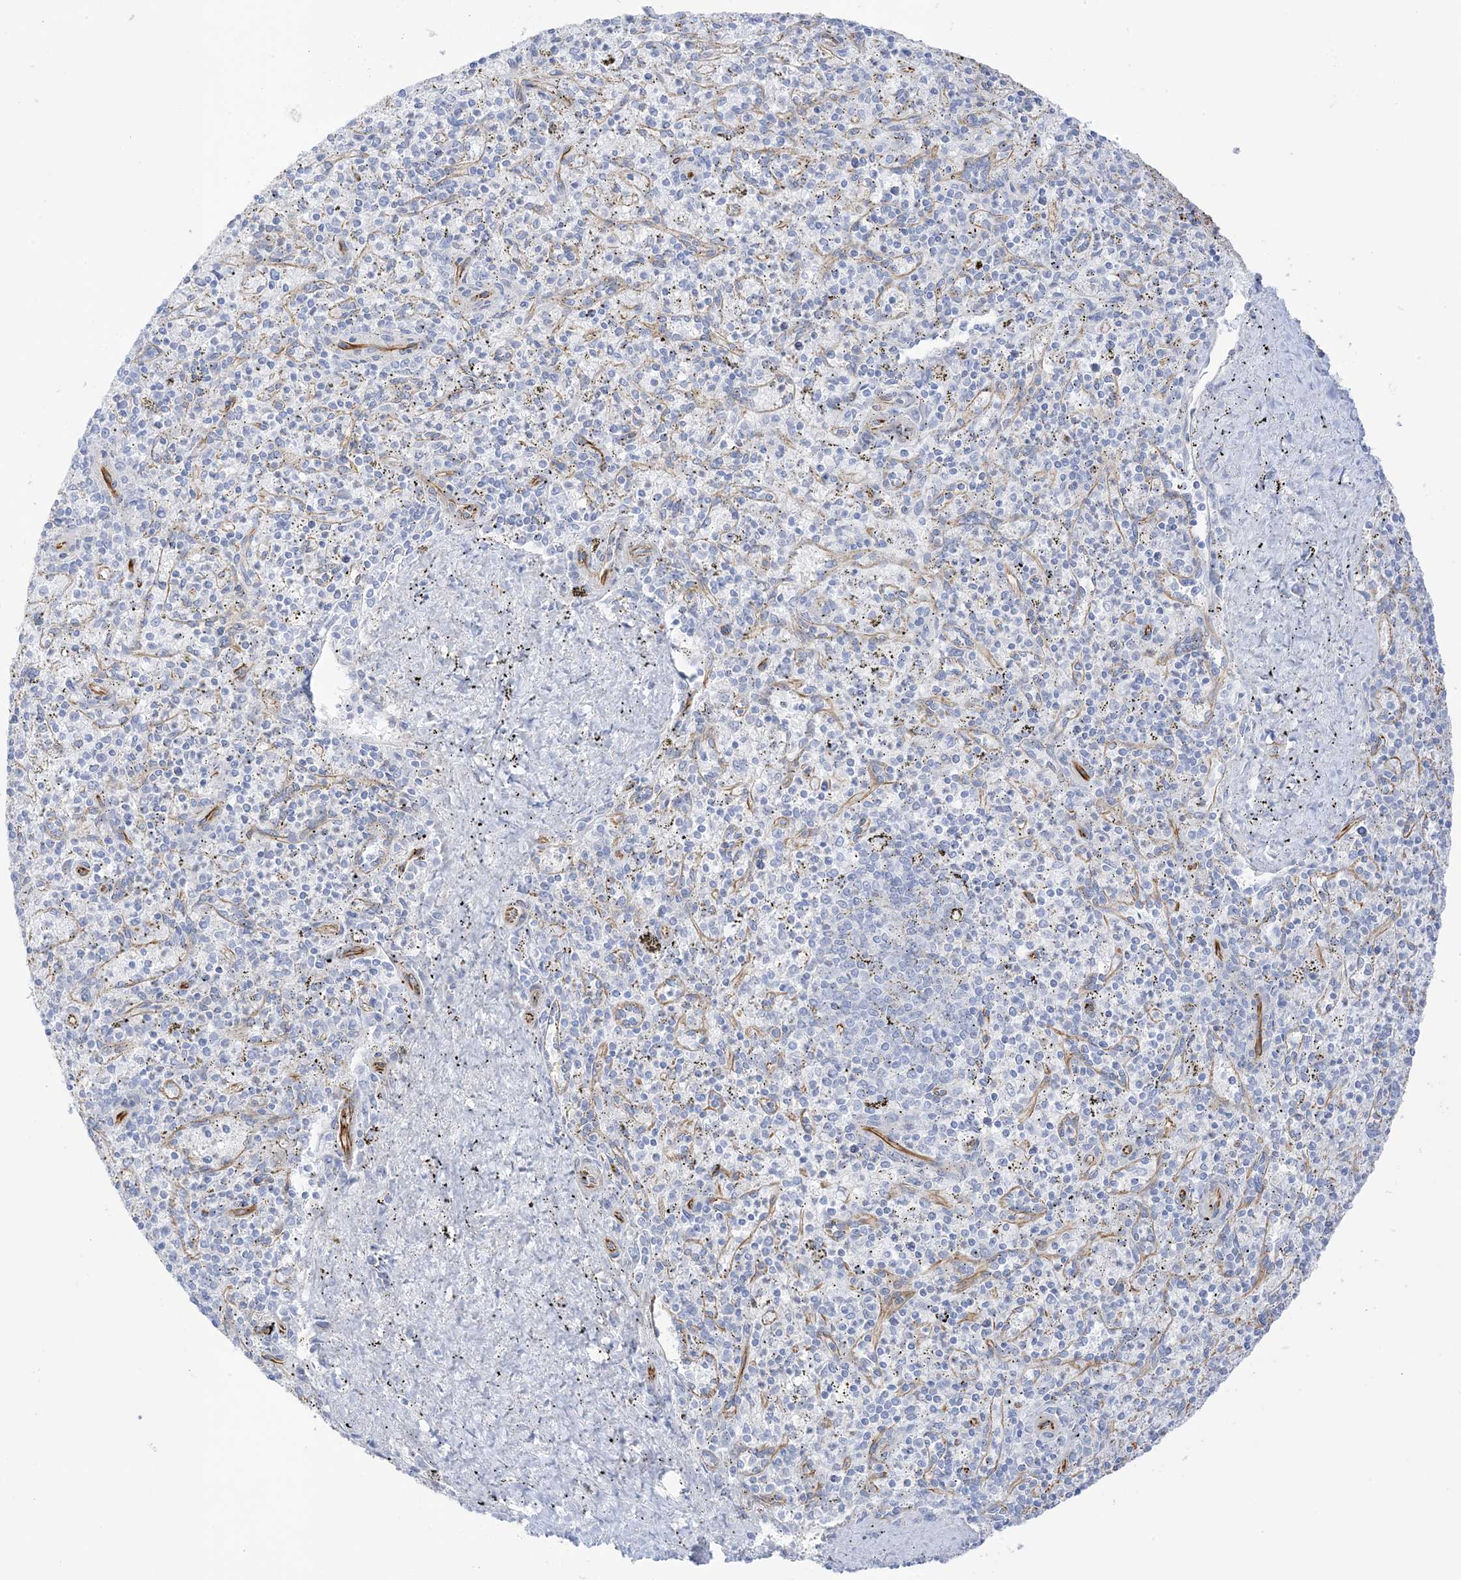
{"staining": {"intensity": "negative", "quantity": "none", "location": "none"}, "tissue": "spleen", "cell_type": "Cells in red pulp", "image_type": "normal", "snomed": [{"axis": "morphology", "description": "Normal tissue, NOS"}, {"axis": "topography", "description": "Spleen"}], "caption": "IHC histopathology image of benign spleen: spleen stained with DAB (3,3'-diaminobenzidine) displays no significant protein expression in cells in red pulp. (Stains: DAB (3,3'-diaminobenzidine) IHC with hematoxylin counter stain, Microscopy: brightfield microscopy at high magnification).", "gene": "PID1", "patient": {"sex": "male", "age": 72}}